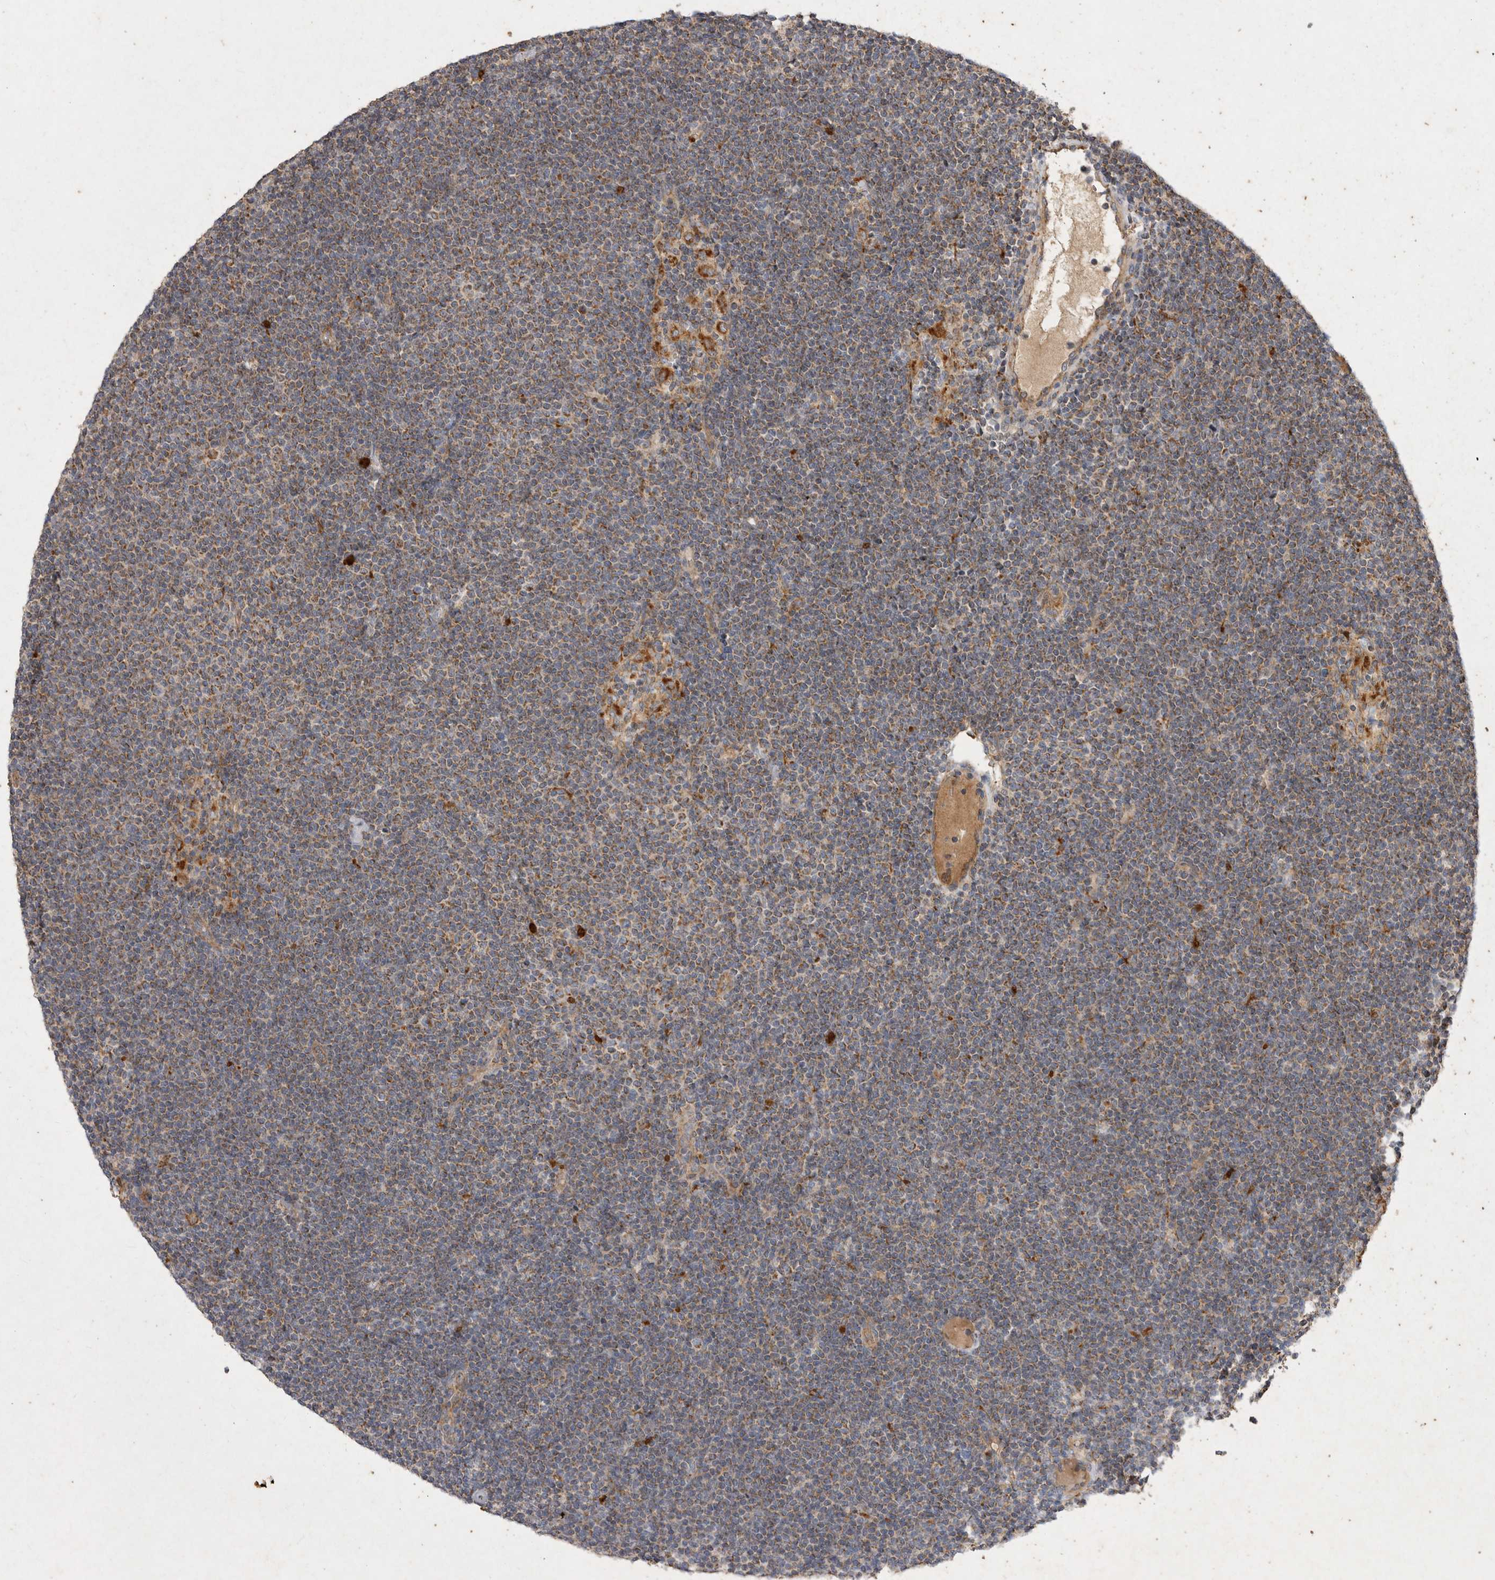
{"staining": {"intensity": "moderate", "quantity": ">75%", "location": "cytoplasmic/membranous"}, "tissue": "lymphoma", "cell_type": "Tumor cells", "image_type": "cancer", "snomed": [{"axis": "morphology", "description": "Malignant lymphoma, non-Hodgkin's type, Low grade"}, {"axis": "topography", "description": "Lymph node"}], "caption": "Tumor cells exhibit medium levels of moderate cytoplasmic/membranous positivity in about >75% of cells in human malignant lymphoma, non-Hodgkin's type (low-grade).", "gene": "MRPL41", "patient": {"sex": "female", "age": 53}}